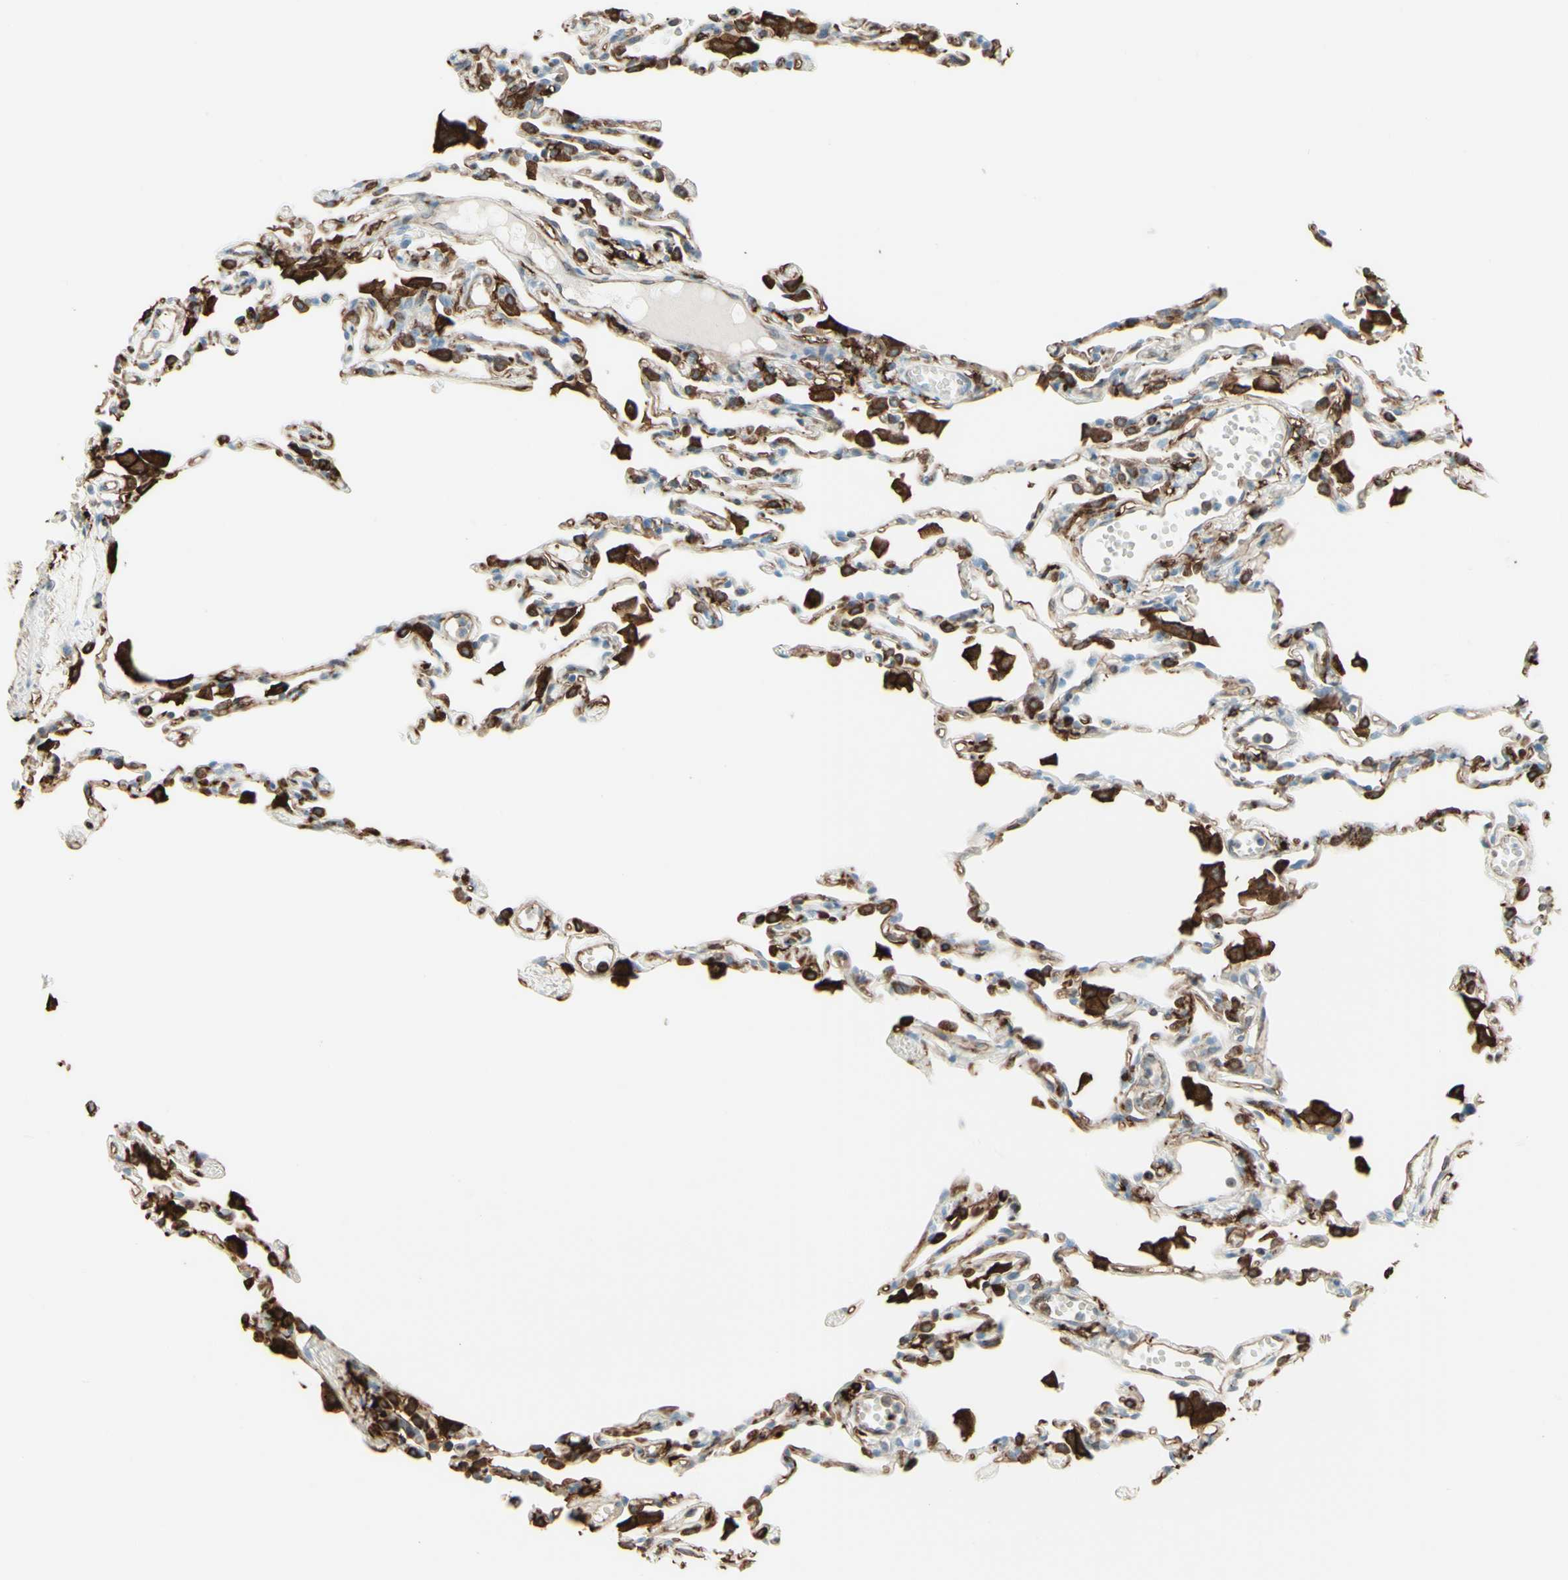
{"staining": {"intensity": "strong", "quantity": "25%-75%", "location": "cytoplasmic/membranous"}, "tissue": "lung", "cell_type": "Alveolar cells", "image_type": "normal", "snomed": [{"axis": "morphology", "description": "Normal tissue, NOS"}, {"axis": "topography", "description": "Lung"}], "caption": "A brown stain labels strong cytoplasmic/membranous positivity of a protein in alveolar cells of unremarkable human lung.", "gene": "HLA", "patient": {"sex": "female", "age": 49}}